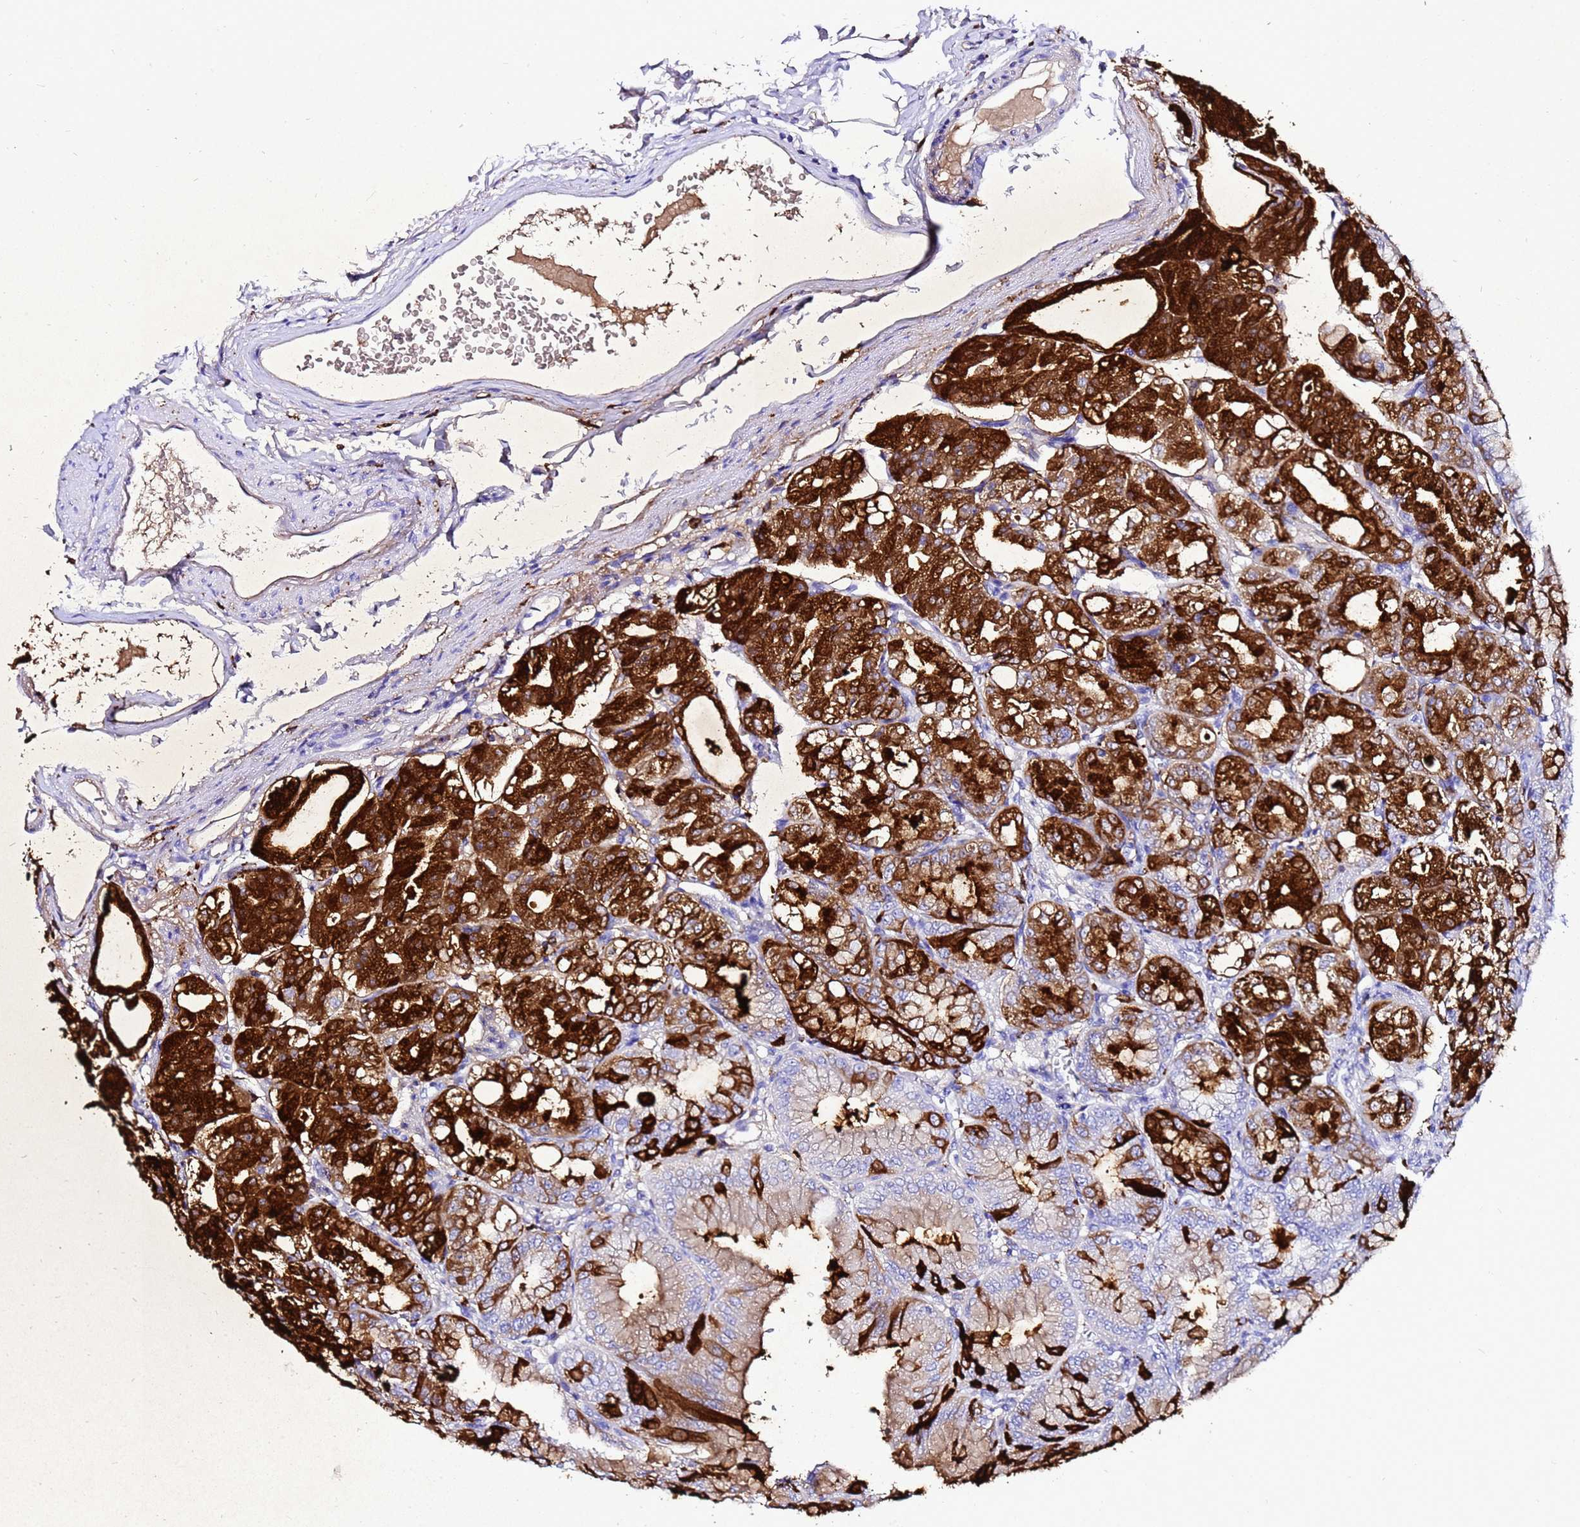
{"staining": {"intensity": "strong", "quantity": "25%-75%", "location": "cytoplasmic/membranous"}, "tissue": "stomach", "cell_type": "Glandular cells", "image_type": "normal", "snomed": [{"axis": "morphology", "description": "Normal tissue, NOS"}, {"axis": "topography", "description": "Stomach, lower"}], "caption": "Immunohistochemistry (IHC) image of normal human stomach stained for a protein (brown), which displays high levels of strong cytoplasmic/membranous staining in approximately 25%-75% of glandular cells.", "gene": "LIPF", "patient": {"sex": "male", "age": 71}}